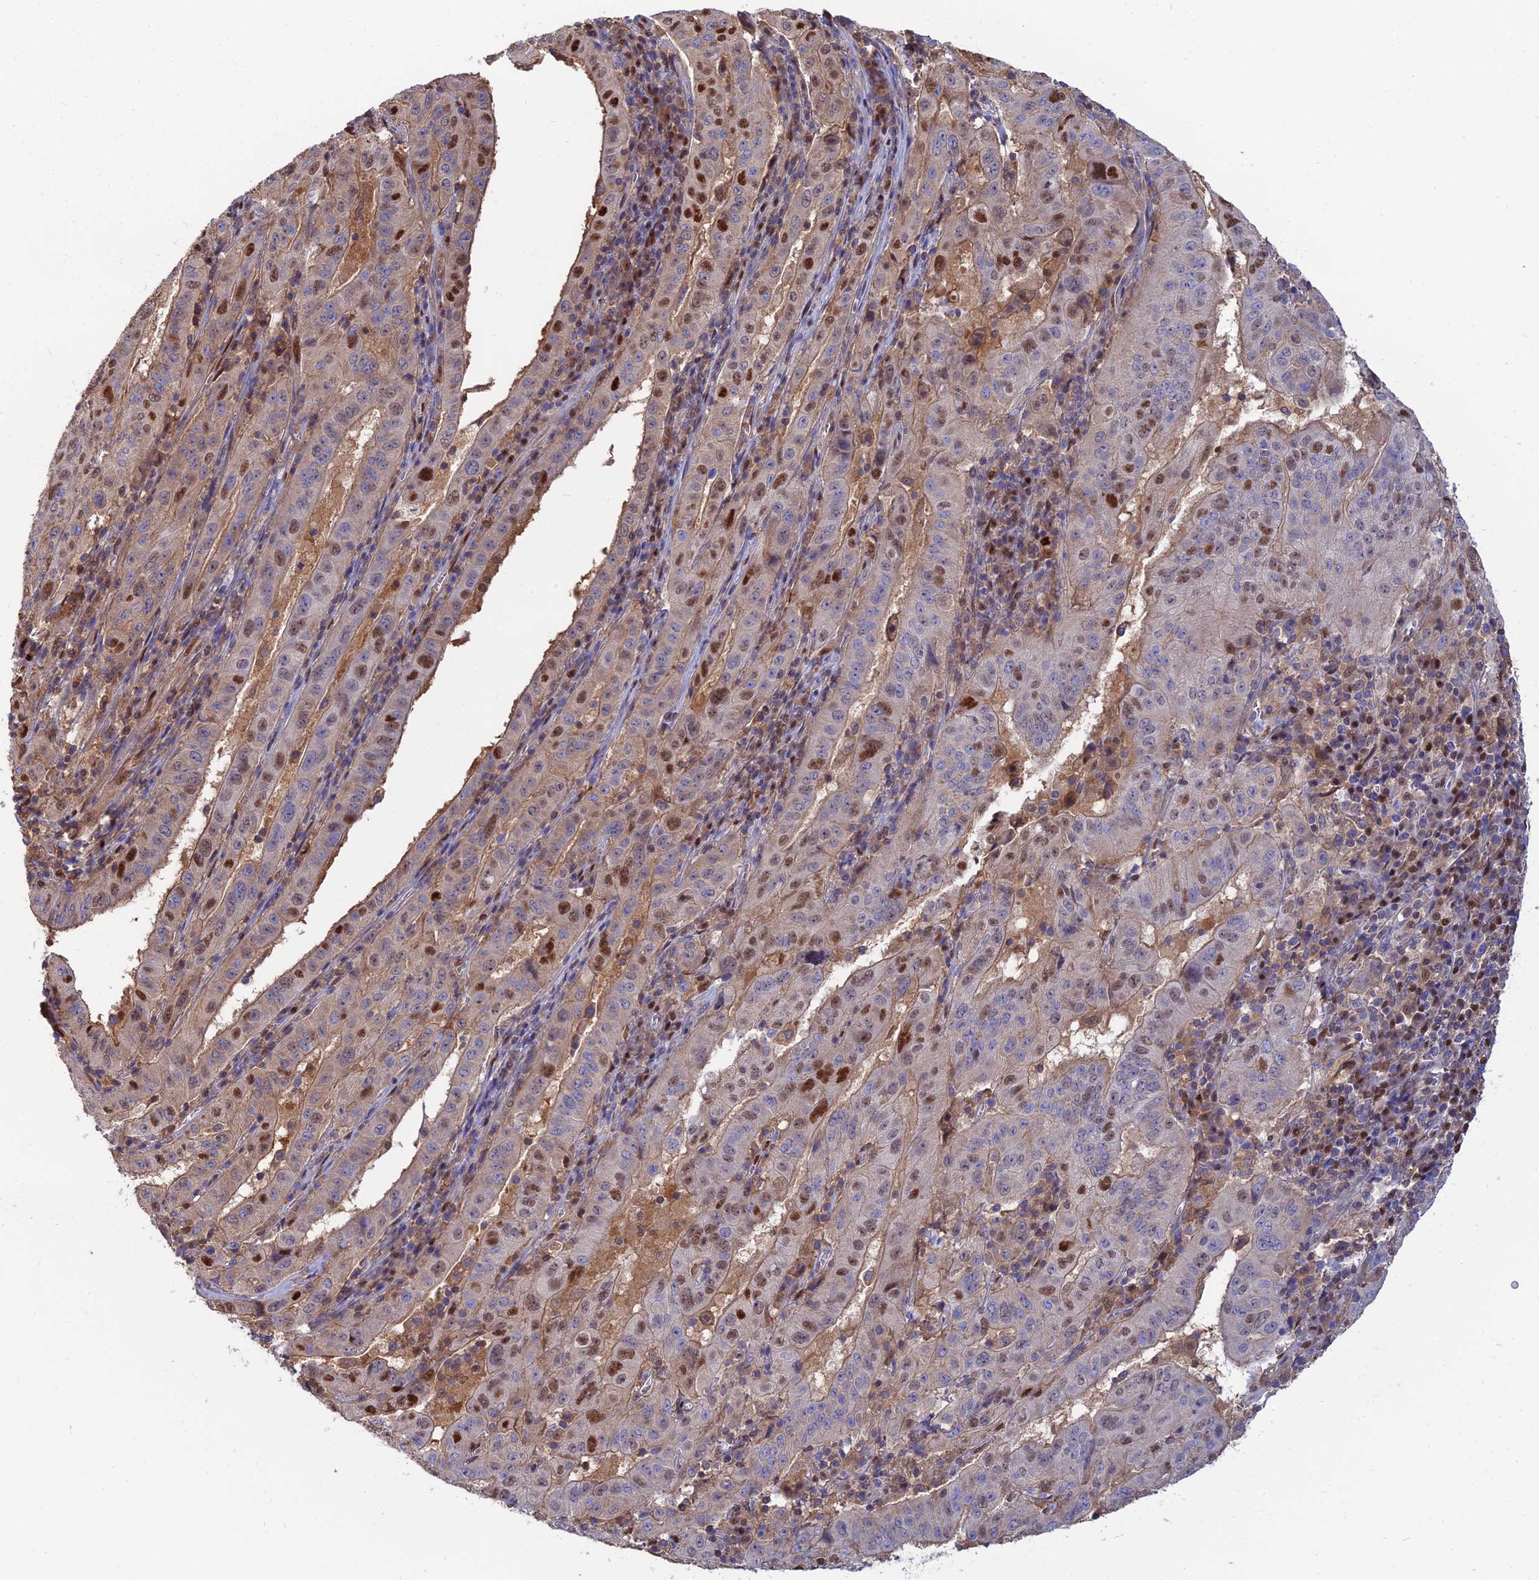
{"staining": {"intensity": "strong", "quantity": "25%-75%", "location": "cytoplasmic/membranous,nuclear"}, "tissue": "pancreatic cancer", "cell_type": "Tumor cells", "image_type": "cancer", "snomed": [{"axis": "morphology", "description": "Adenocarcinoma, NOS"}, {"axis": "topography", "description": "Pancreas"}], "caption": "The photomicrograph shows immunohistochemical staining of pancreatic cancer (adenocarcinoma). There is strong cytoplasmic/membranous and nuclear positivity is identified in about 25%-75% of tumor cells.", "gene": "DNPEP", "patient": {"sex": "male", "age": 63}}